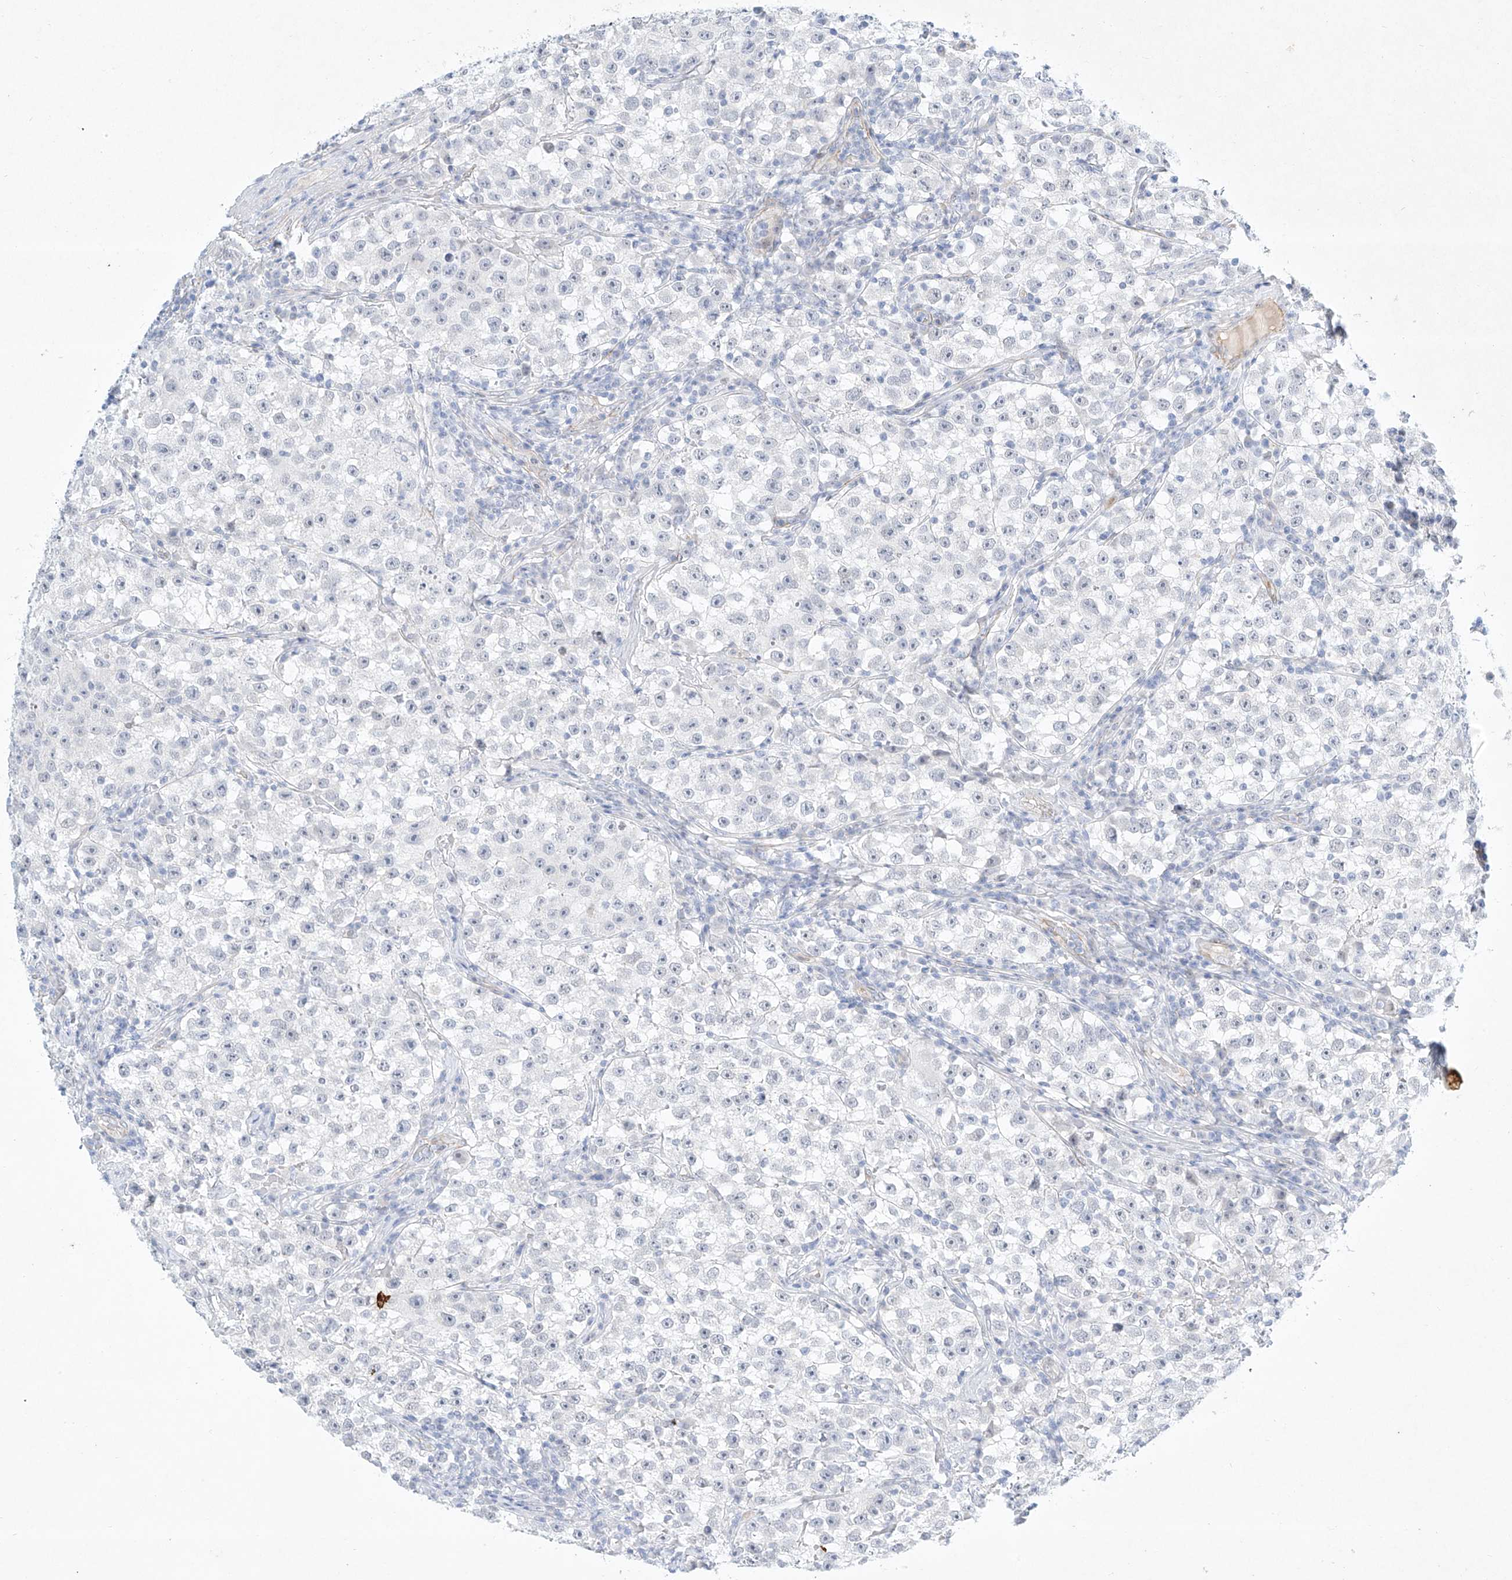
{"staining": {"intensity": "negative", "quantity": "none", "location": "none"}, "tissue": "testis cancer", "cell_type": "Tumor cells", "image_type": "cancer", "snomed": [{"axis": "morphology", "description": "Seminoma, NOS"}, {"axis": "topography", "description": "Testis"}], "caption": "Photomicrograph shows no protein positivity in tumor cells of testis cancer tissue.", "gene": "REEP2", "patient": {"sex": "male", "age": 22}}